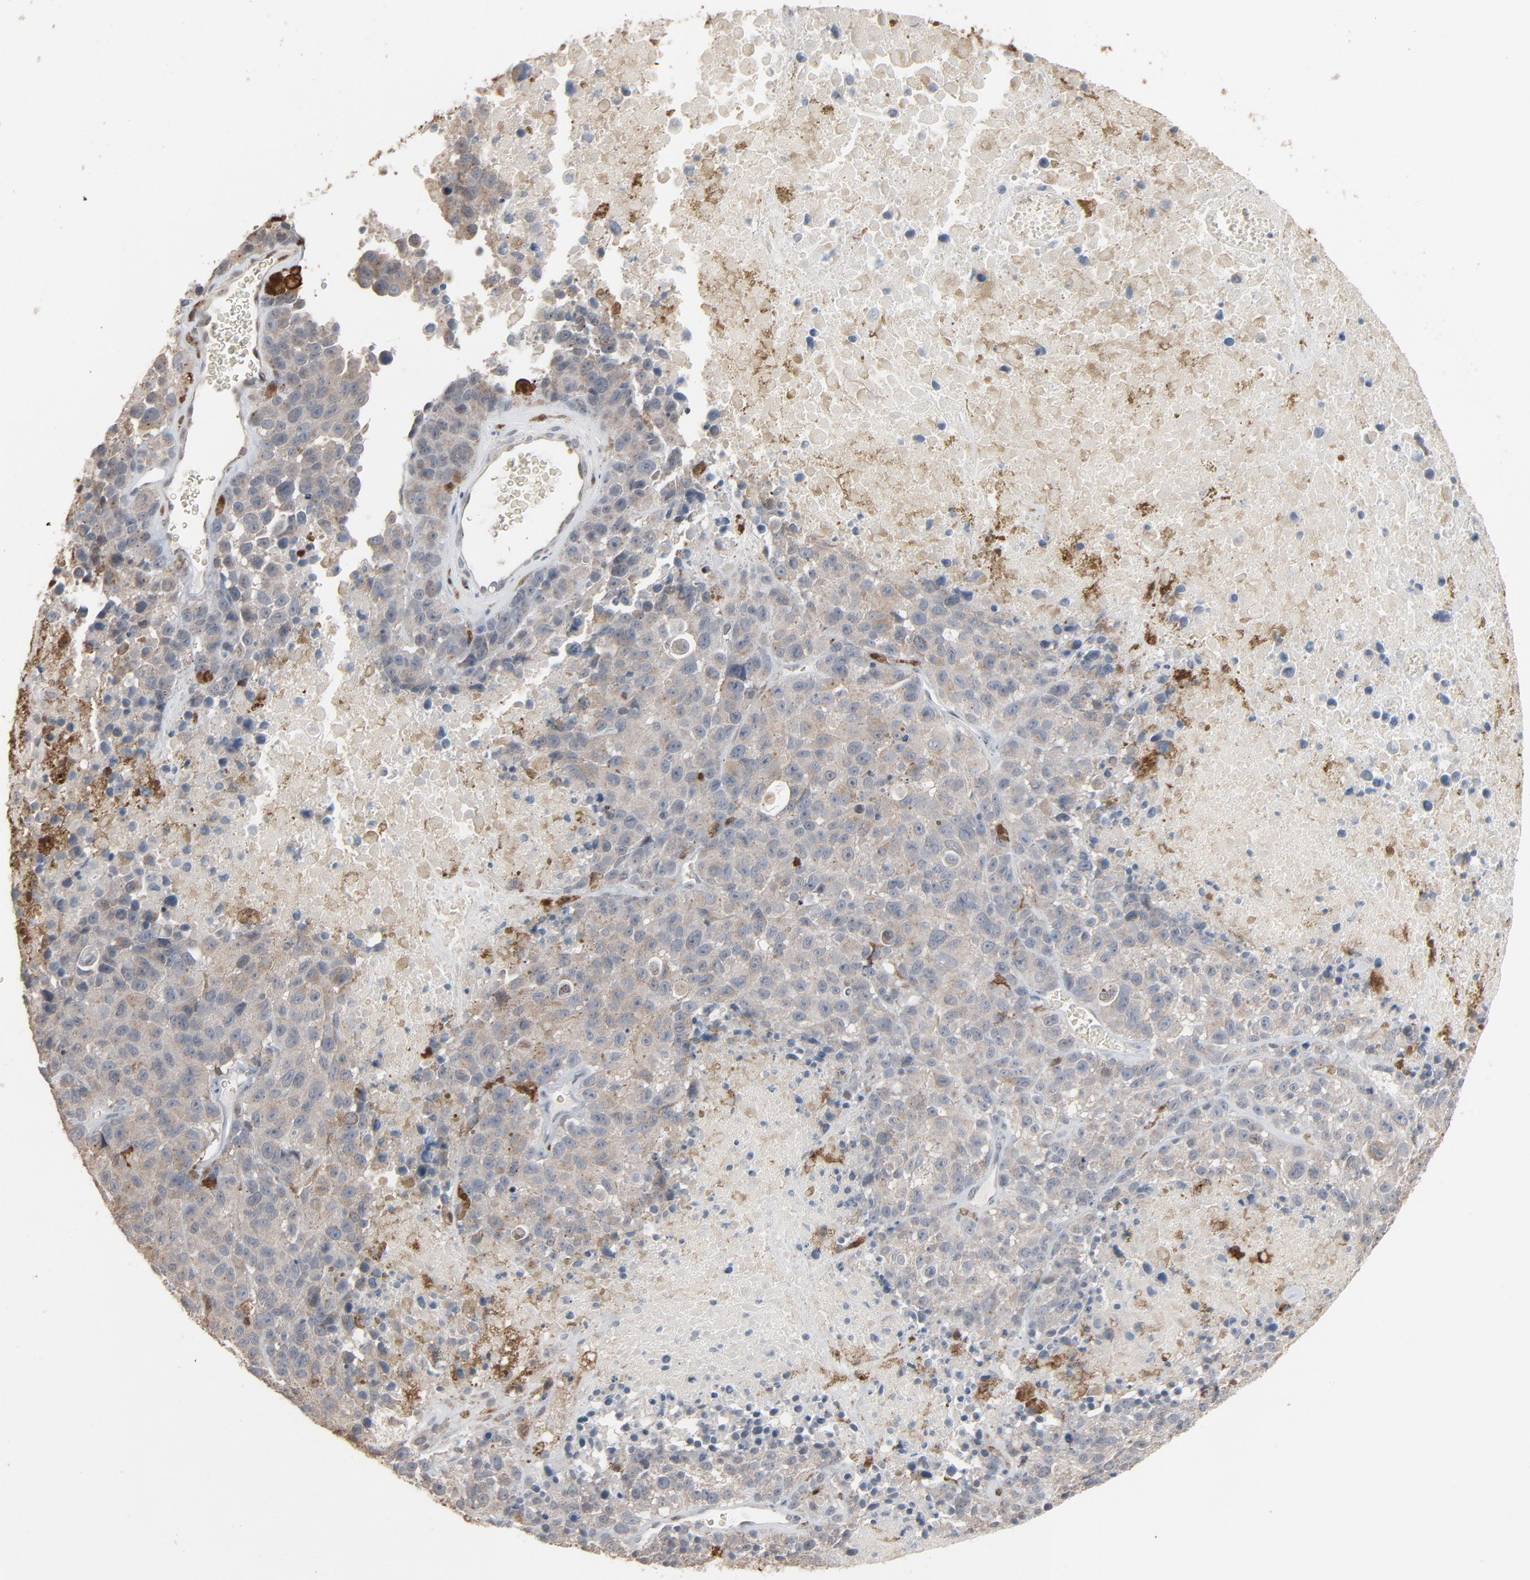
{"staining": {"intensity": "weak", "quantity": "25%-75%", "location": "cytoplasmic/membranous"}, "tissue": "melanoma", "cell_type": "Tumor cells", "image_type": "cancer", "snomed": [{"axis": "morphology", "description": "Malignant melanoma, Metastatic site"}, {"axis": "topography", "description": "Cerebral cortex"}], "caption": "Immunohistochemical staining of human malignant melanoma (metastatic site) shows low levels of weak cytoplasmic/membranous protein staining in about 25%-75% of tumor cells. (DAB = brown stain, brightfield microscopy at high magnification).", "gene": "DOCK8", "patient": {"sex": "female", "age": 52}}